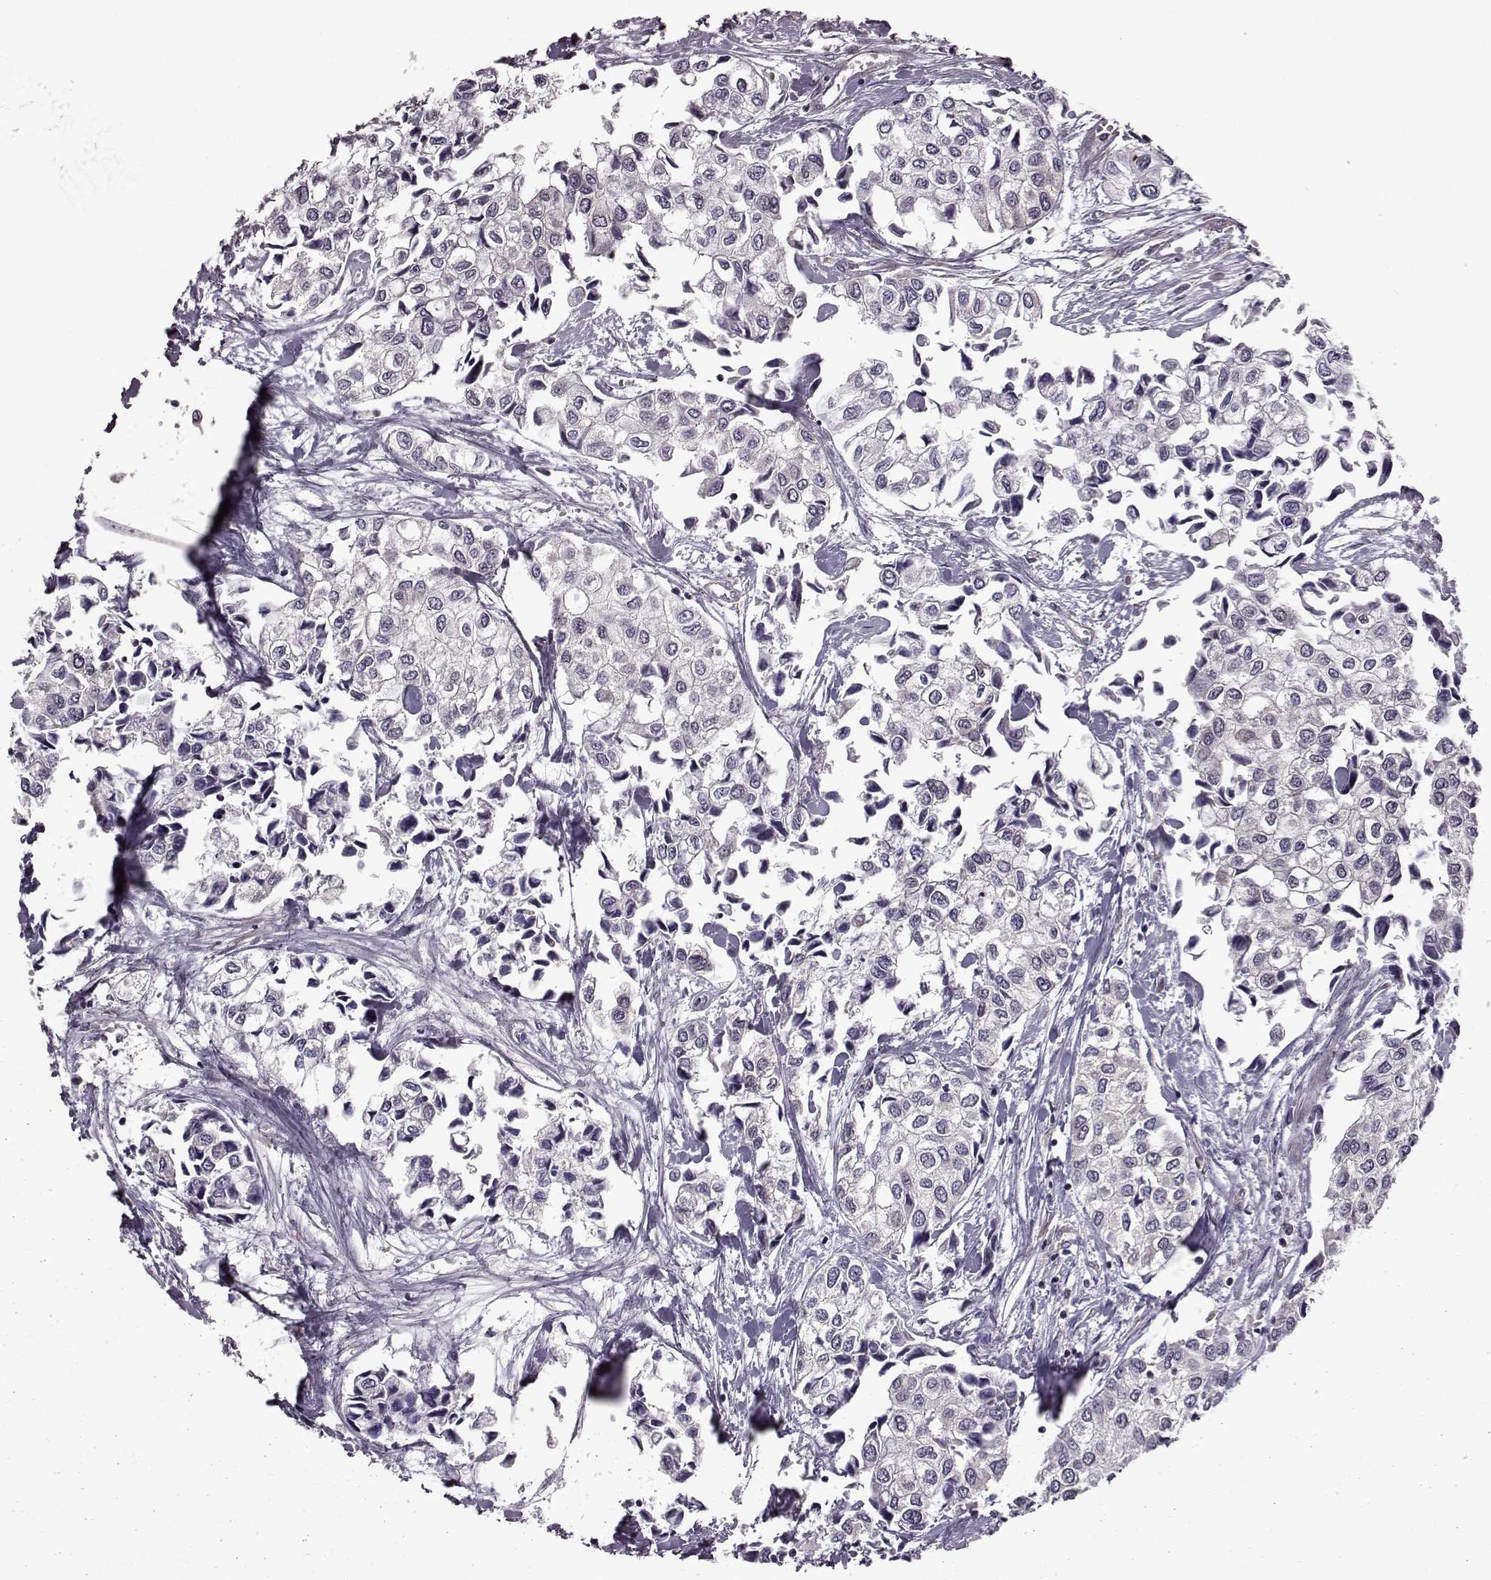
{"staining": {"intensity": "negative", "quantity": "none", "location": "none"}, "tissue": "urothelial cancer", "cell_type": "Tumor cells", "image_type": "cancer", "snomed": [{"axis": "morphology", "description": "Urothelial carcinoma, High grade"}, {"axis": "topography", "description": "Urinary bladder"}], "caption": "This is a histopathology image of immunohistochemistry staining of high-grade urothelial carcinoma, which shows no staining in tumor cells. The staining was performed using DAB (3,3'-diaminobenzidine) to visualize the protein expression in brown, while the nuclei were stained in blue with hematoxylin (Magnification: 20x).", "gene": "URI1", "patient": {"sex": "male", "age": 73}}